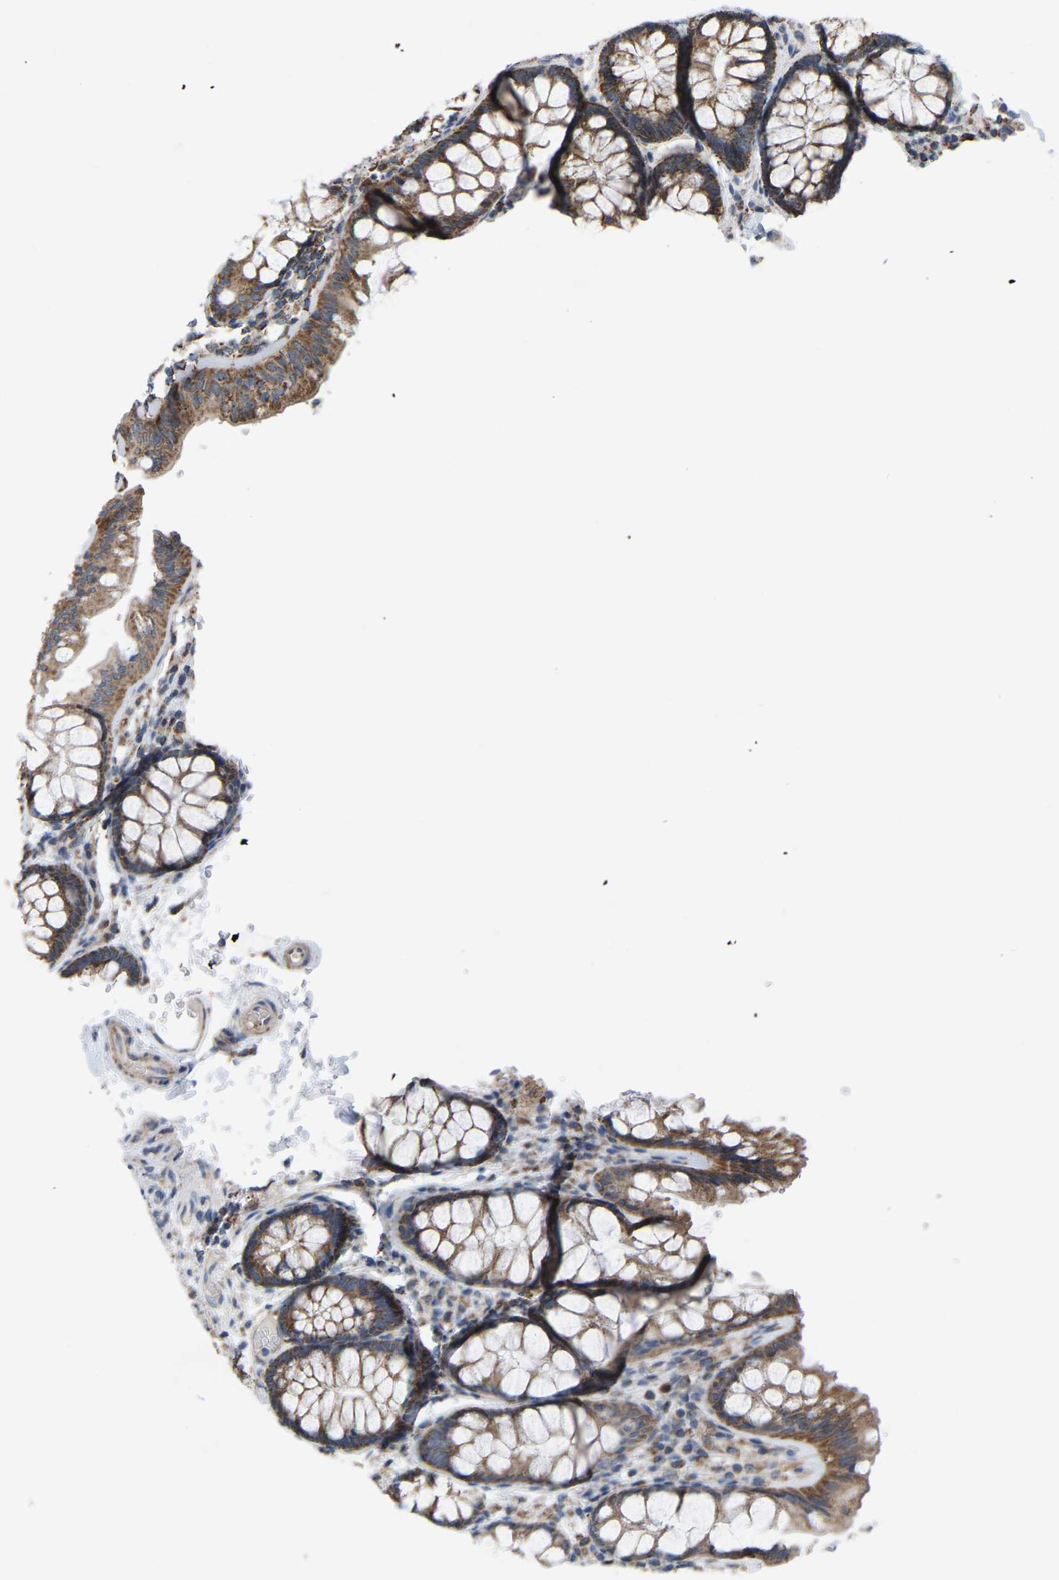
{"staining": {"intensity": "weak", "quantity": ">75%", "location": "cytoplasmic/membranous"}, "tissue": "colon", "cell_type": "Endothelial cells", "image_type": "normal", "snomed": [{"axis": "morphology", "description": "Normal tissue, NOS"}, {"axis": "topography", "description": "Colon"}], "caption": "A micrograph showing weak cytoplasmic/membranous staining in about >75% of endothelial cells in unremarkable colon, as visualized by brown immunohistochemical staining.", "gene": "BCL10", "patient": {"sex": "female", "age": 56}}